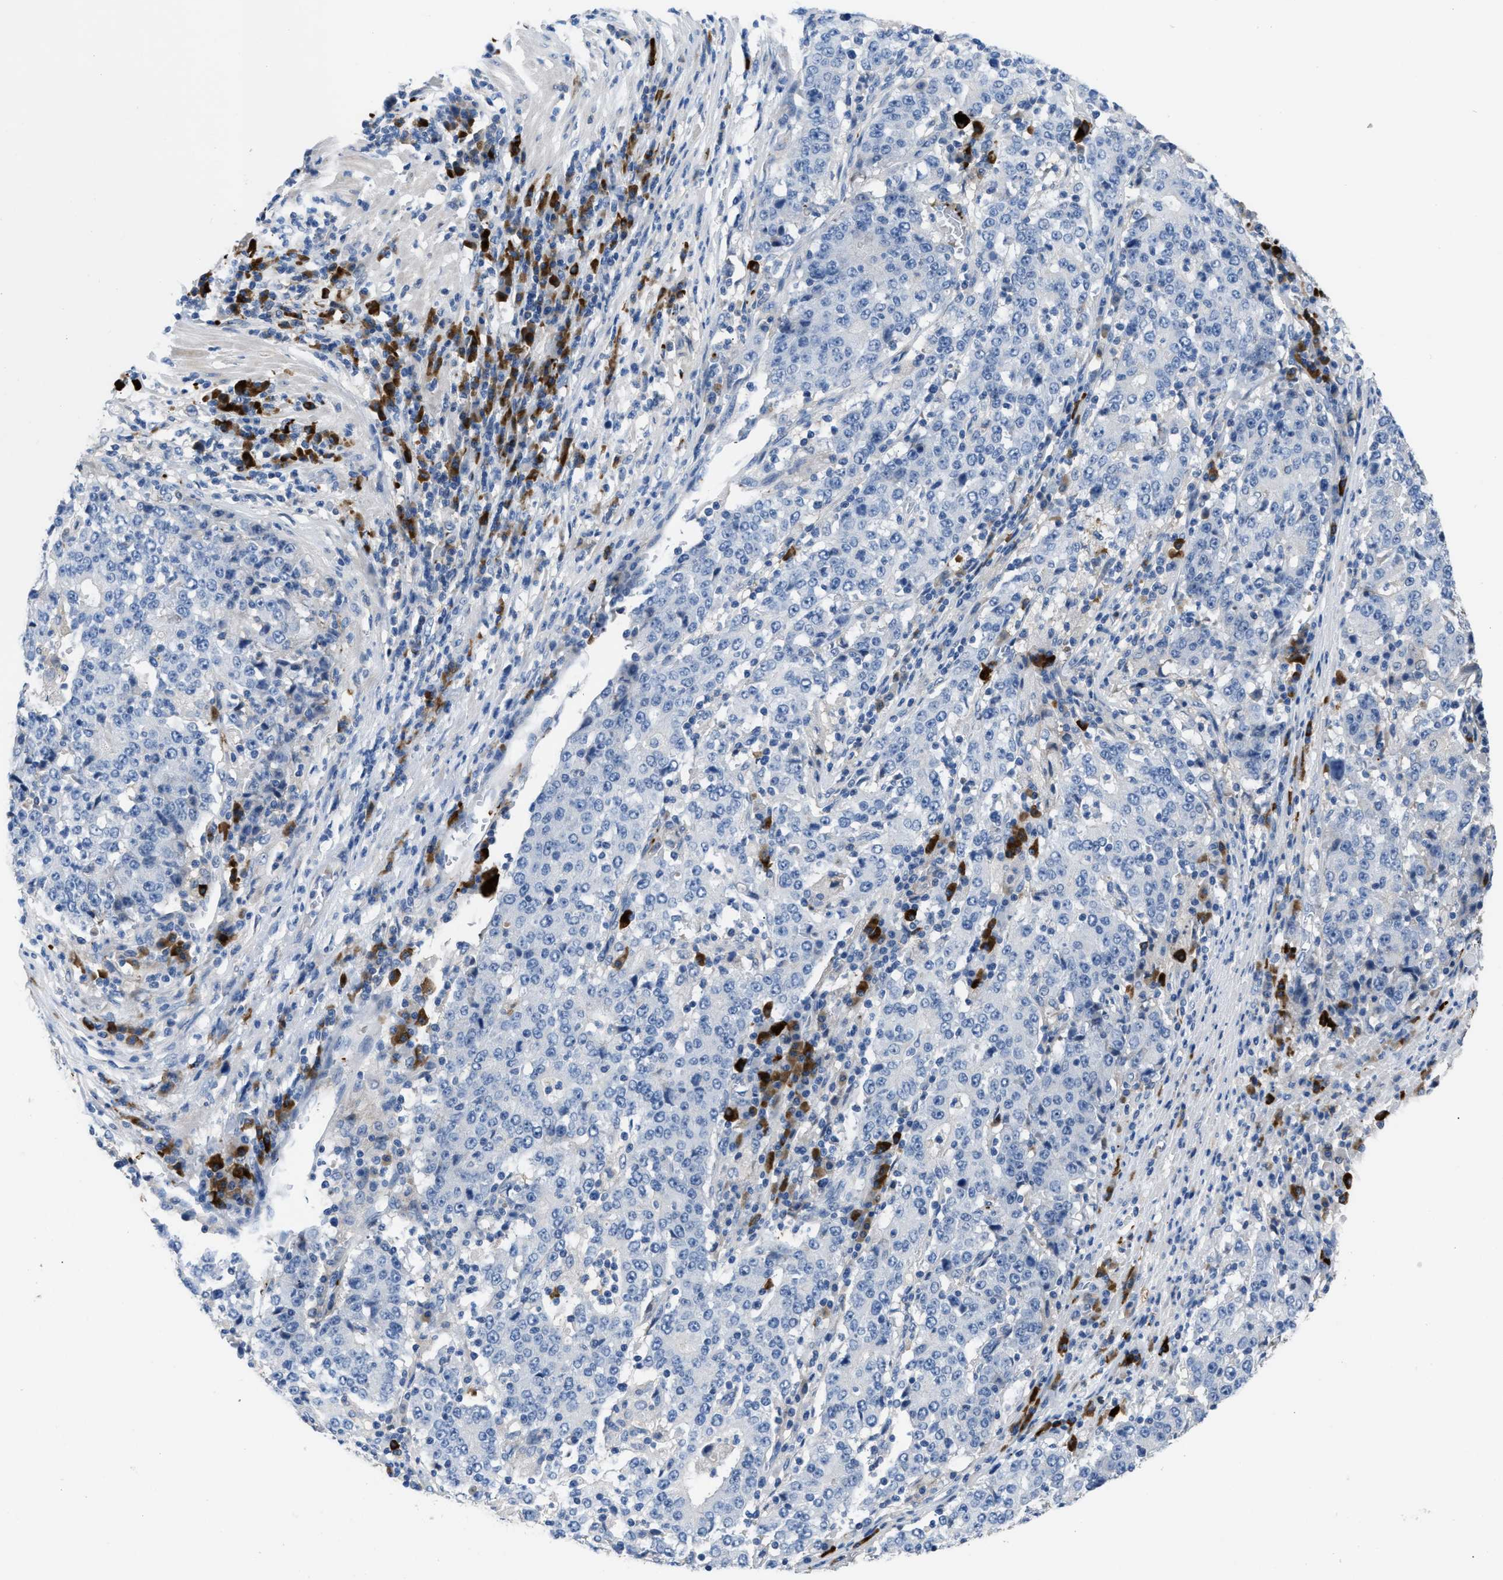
{"staining": {"intensity": "negative", "quantity": "none", "location": "none"}, "tissue": "stomach cancer", "cell_type": "Tumor cells", "image_type": "cancer", "snomed": [{"axis": "morphology", "description": "Adenocarcinoma, NOS"}, {"axis": "topography", "description": "Stomach"}], "caption": "IHC histopathology image of neoplastic tissue: adenocarcinoma (stomach) stained with DAB reveals no significant protein staining in tumor cells. (Brightfield microscopy of DAB IHC at high magnification).", "gene": "FGF18", "patient": {"sex": "male", "age": 59}}